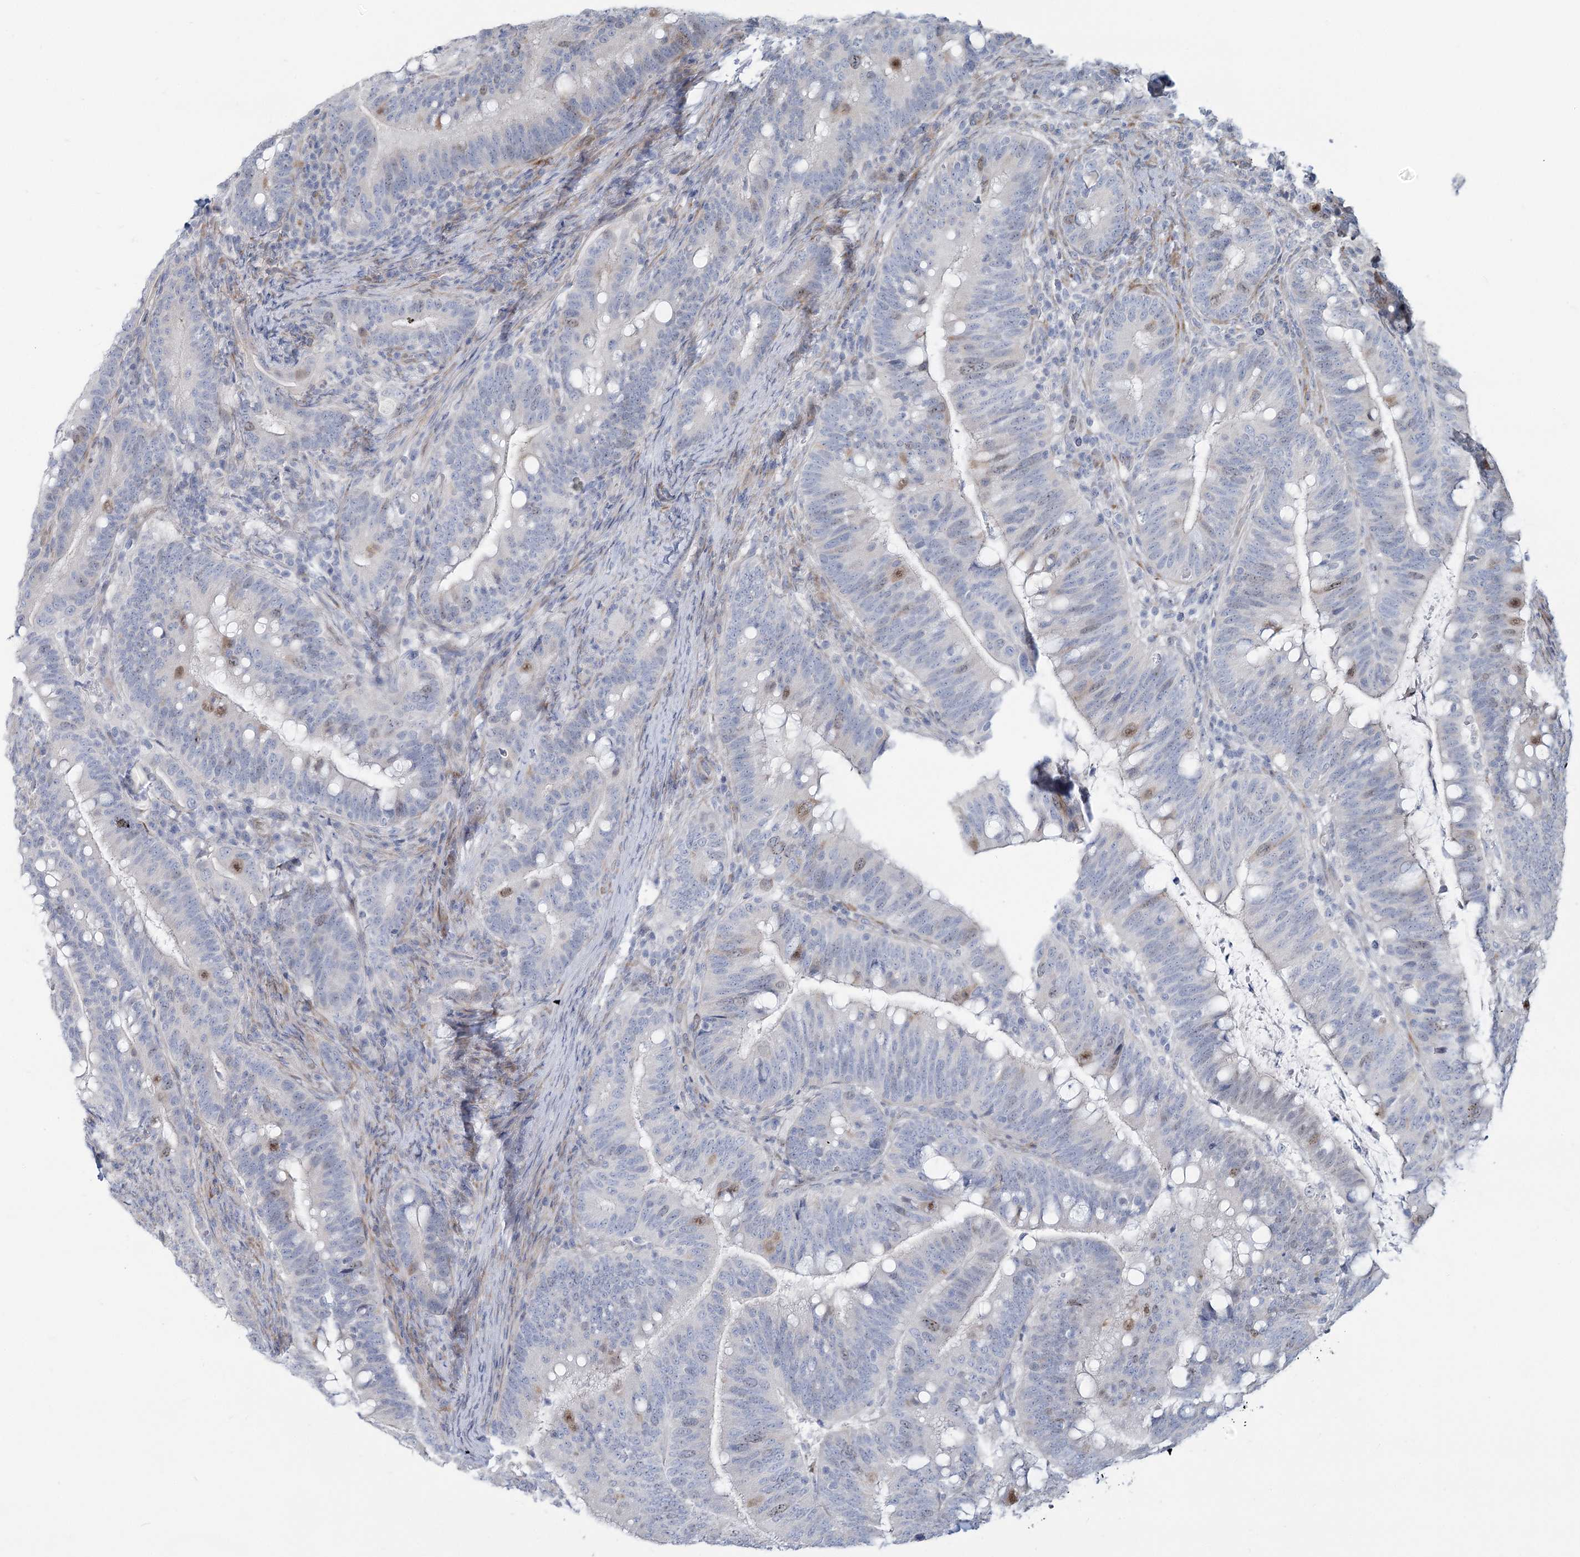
{"staining": {"intensity": "moderate", "quantity": "<25%", "location": "nuclear"}, "tissue": "colorectal cancer", "cell_type": "Tumor cells", "image_type": "cancer", "snomed": [{"axis": "morphology", "description": "Adenocarcinoma, NOS"}, {"axis": "topography", "description": "Colon"}], "caption": "IHC histopathology image of colorectal cancer (adenocarcinoma) stained for a protein (brown), which shows low levels of moderate nuclear expression in approximately <25% of tumor cells.", "gene": "ABITRAM", "patient": {"sex": "female", "age": 66}}